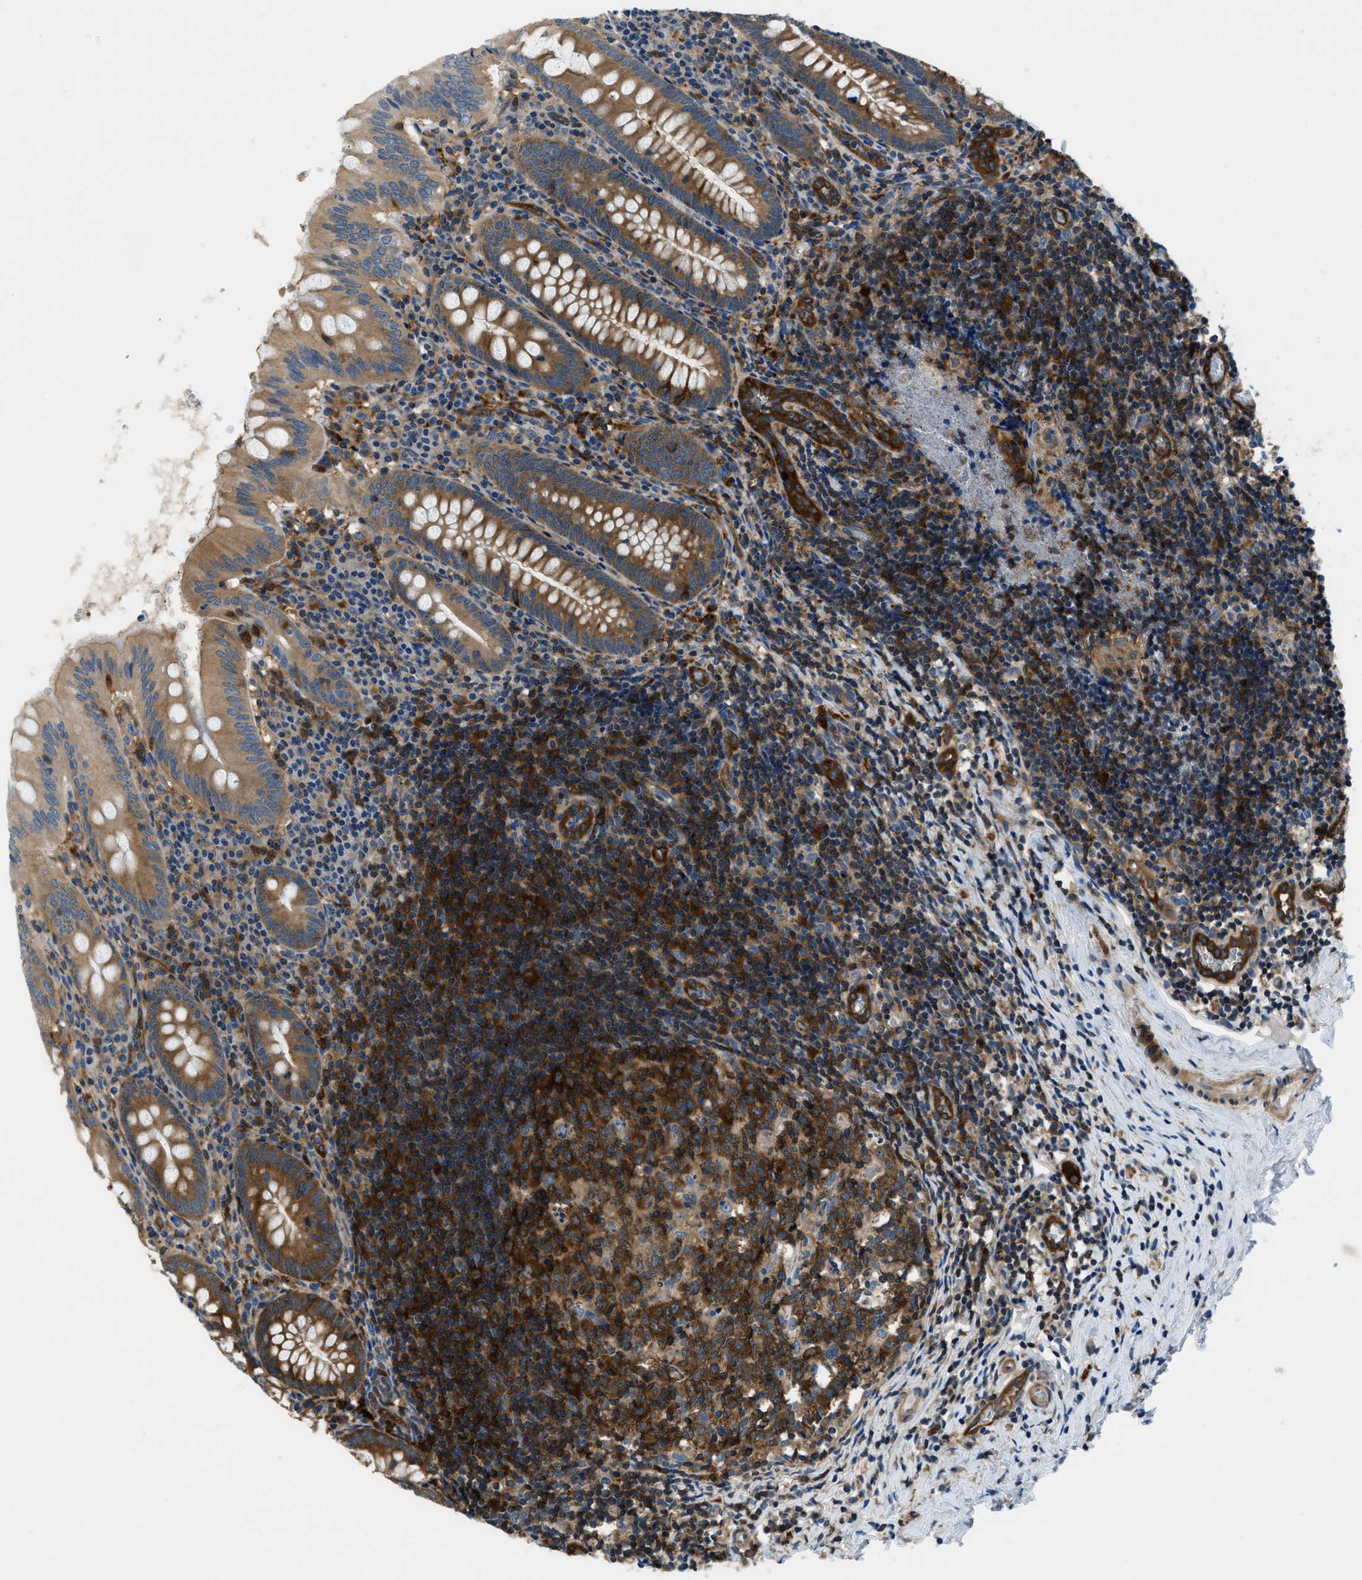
{"staining": {"intensity": "strong", "quantity": ">75%", "location": "cytoplasmic/membranous"}, "tissue": "appendix", "cell_type": "Glandular cells", "image_type": "normal", "snomed": [{"axis": "morphology", "description": "Normal tissue, NOS"}, {"axis": "topography", "description": "Appendix"}], "caption": "Glandular cells exhibit high levels of strong cytoplasmic/membranous staining in approximately >75% of cells in unremarkable human appendix.", "gene": "PFKP", "patient": {"sex": "male", "age": 8}}